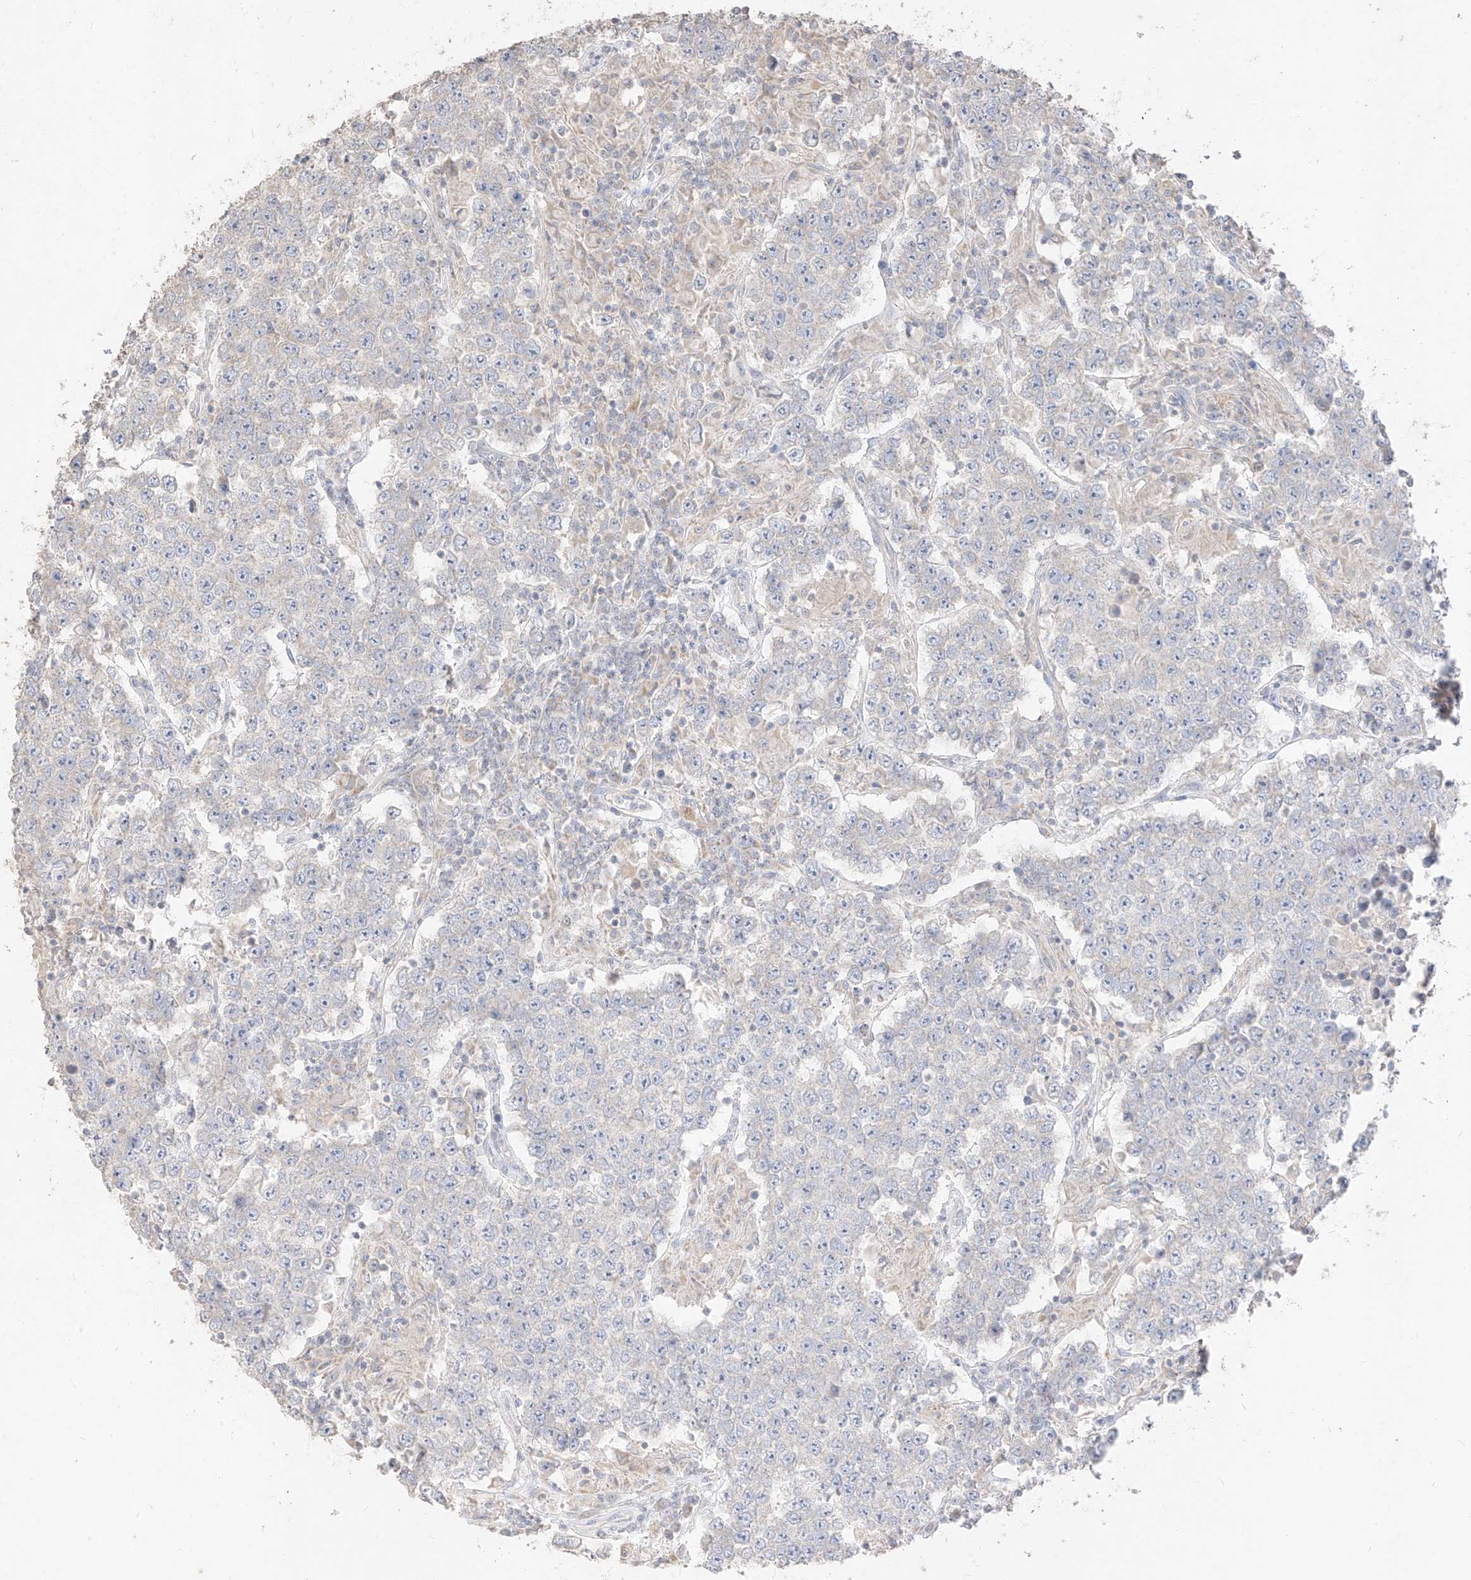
{"staining": {"intensity": "negative", "quantity": "none", "location": "none"}, "tissue": "testis cancer", "cell_type": "Tumor cells", "image_type": "cancer", "snomed": [{"axis": "morphology", "description": "Normal tissue, NOS"}, {"axis": "morphology", "description": "Urothelial carcinoma, High grade"}, {"axis": "morphology", "description": "Seminoma, NOS"}, {"axis": "morphology", "description": "Carcinoma, Embryonal, NOS"}, {"axis": "topography", "description": "Urinary bladder"}, {"axis": "topography", "description": "Testis"}], "caption": "This micrograph is of testis cancer stained with immunohistochemistry to label a protein in brown with the nuclei are counter-stained blue. There is no positivity in tumor cells.", "gene": "ZZEF1", "patient": {"sex": "male", "age": 41}}